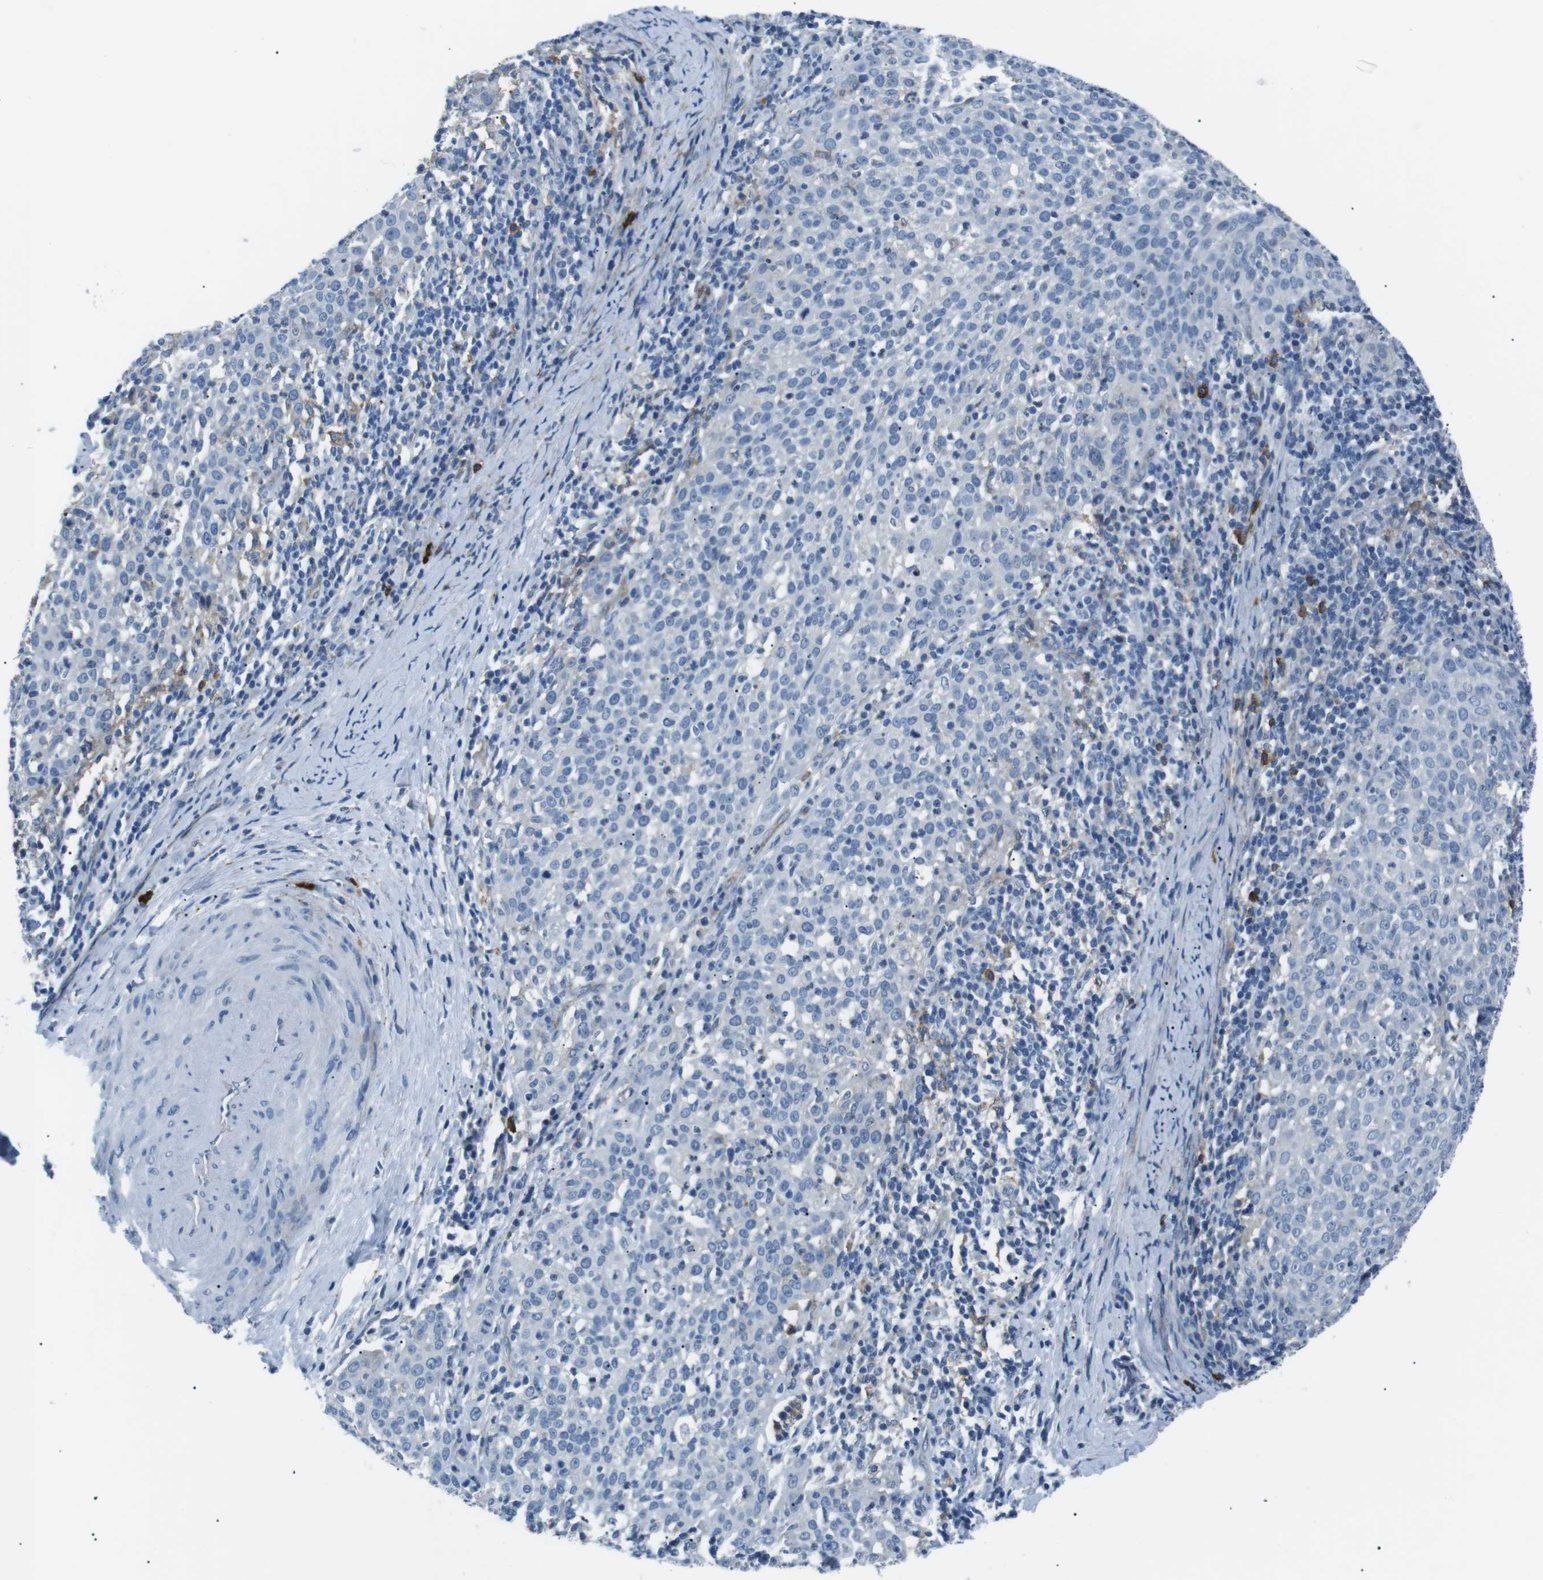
{"staining": {"intensity": "negative", "quantity": "none", "location": "none"}, "tissue": "cervical cancer", "cell_type": "Tumor cells", "image_type": "cancer", "snomed": [{"axis": "morphology", "description": "Squamous cell carcinoma, NOS"}, {"axis": "topography", "description": "Cervix"}], "caption": "Immunohistochemistry of cervical cancer (squamous cell carcinoma) demonstrates no staining in tumor cells.", "gene": "CSF2RA", "patient": {"sex": "female", "age": 51}}